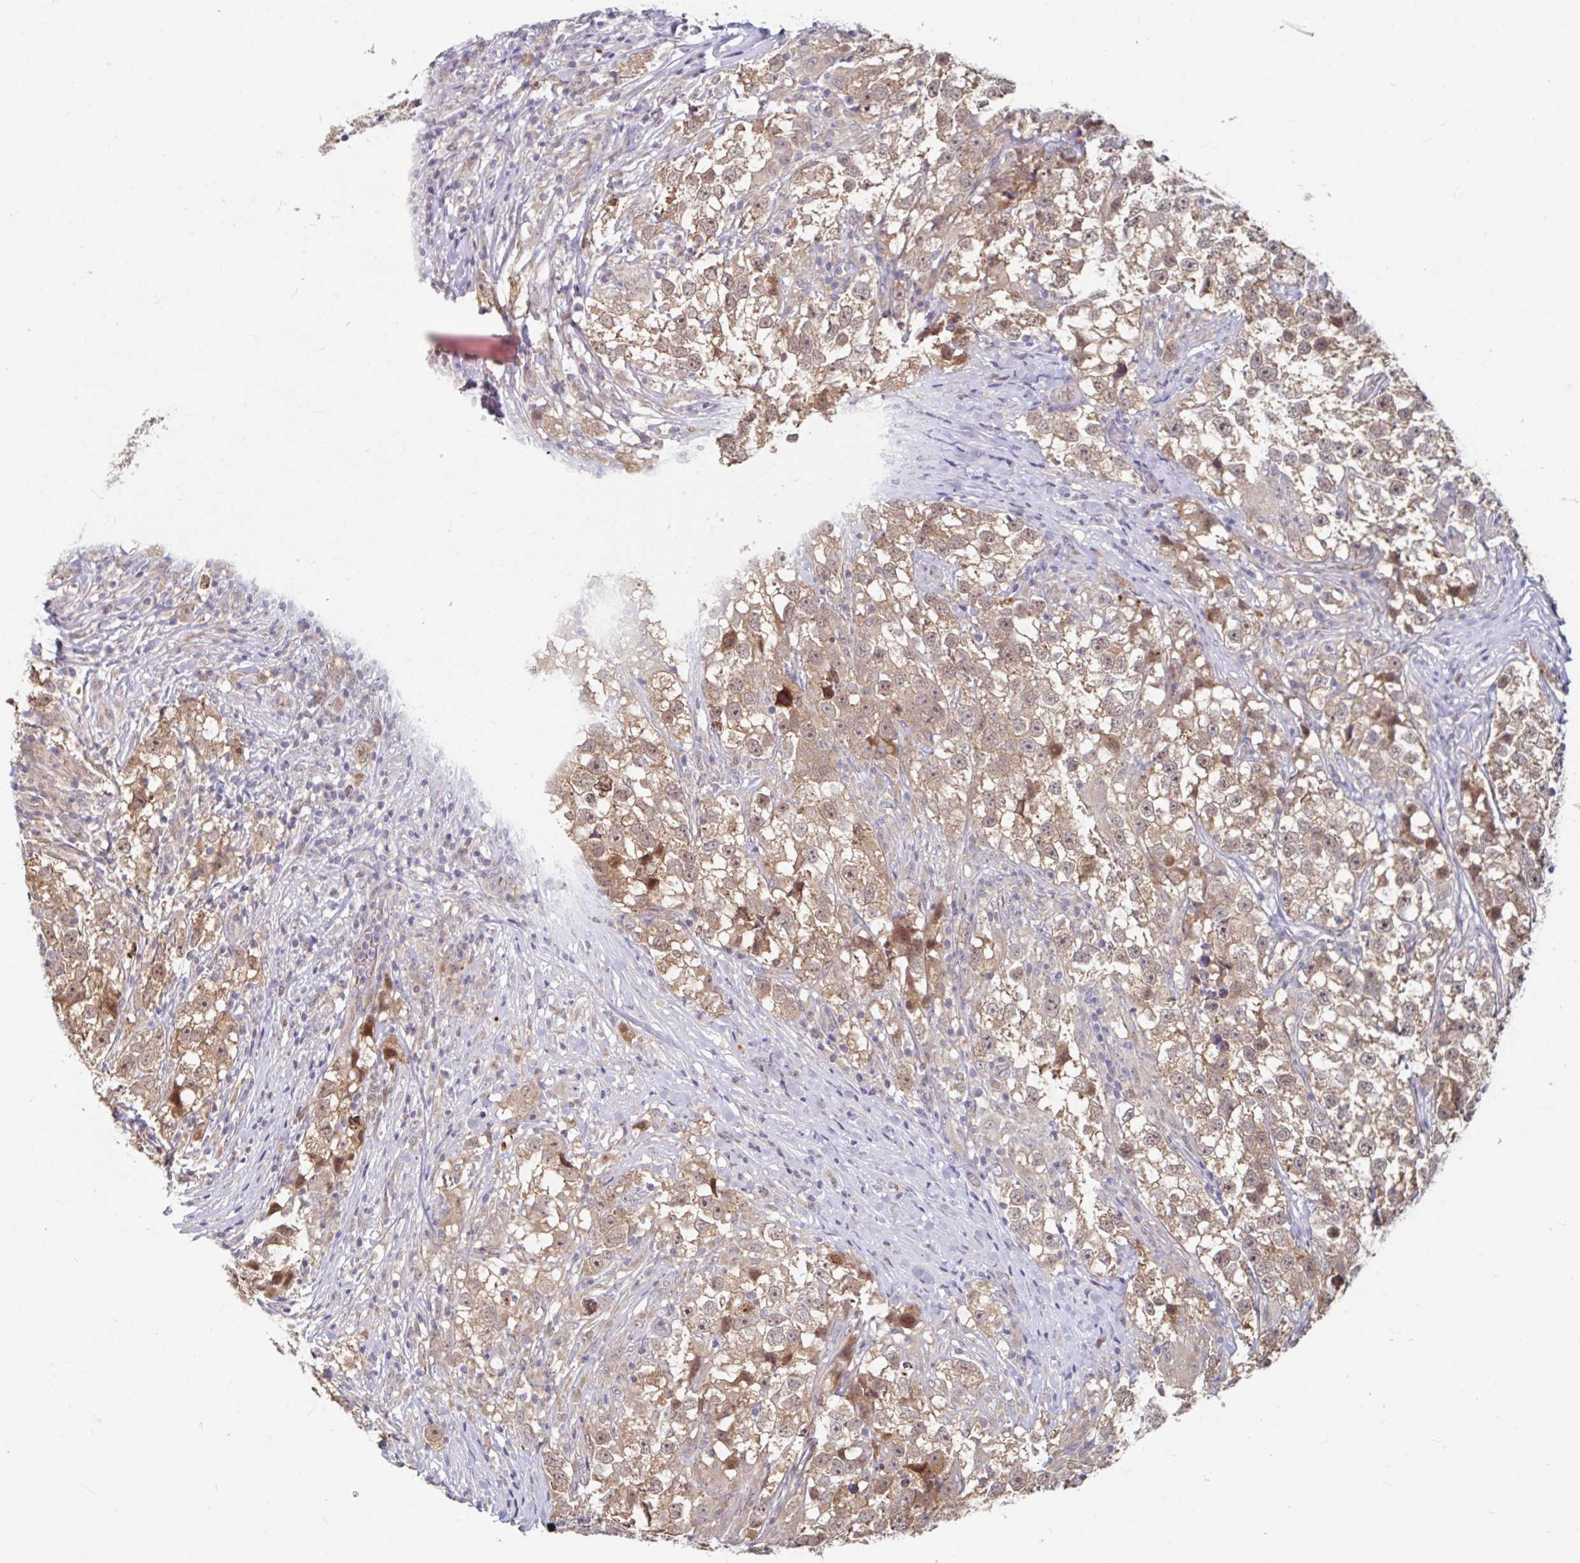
{"staining": {"intensity": "moderate", "quantity": ">75%", "location": "cytoplasmic/membranous,nuclear"}, "tissue": "testis cancer", "cell_type": "Tumor cells", "image_type": "cancer", "snomed": [{"axis": "morphology", "description": "Seminoma, NOS"}, {"axis": "topography", "description": "Testis"}], "caption": "Tumor cells reveal medium levels of moderate cytoplasmic/membranous and nuclear positivity in approximately >75% of cells in human seminoma (testis).", "gene": "STYXL1", "patient": {"sex": "male", "age": 46}}